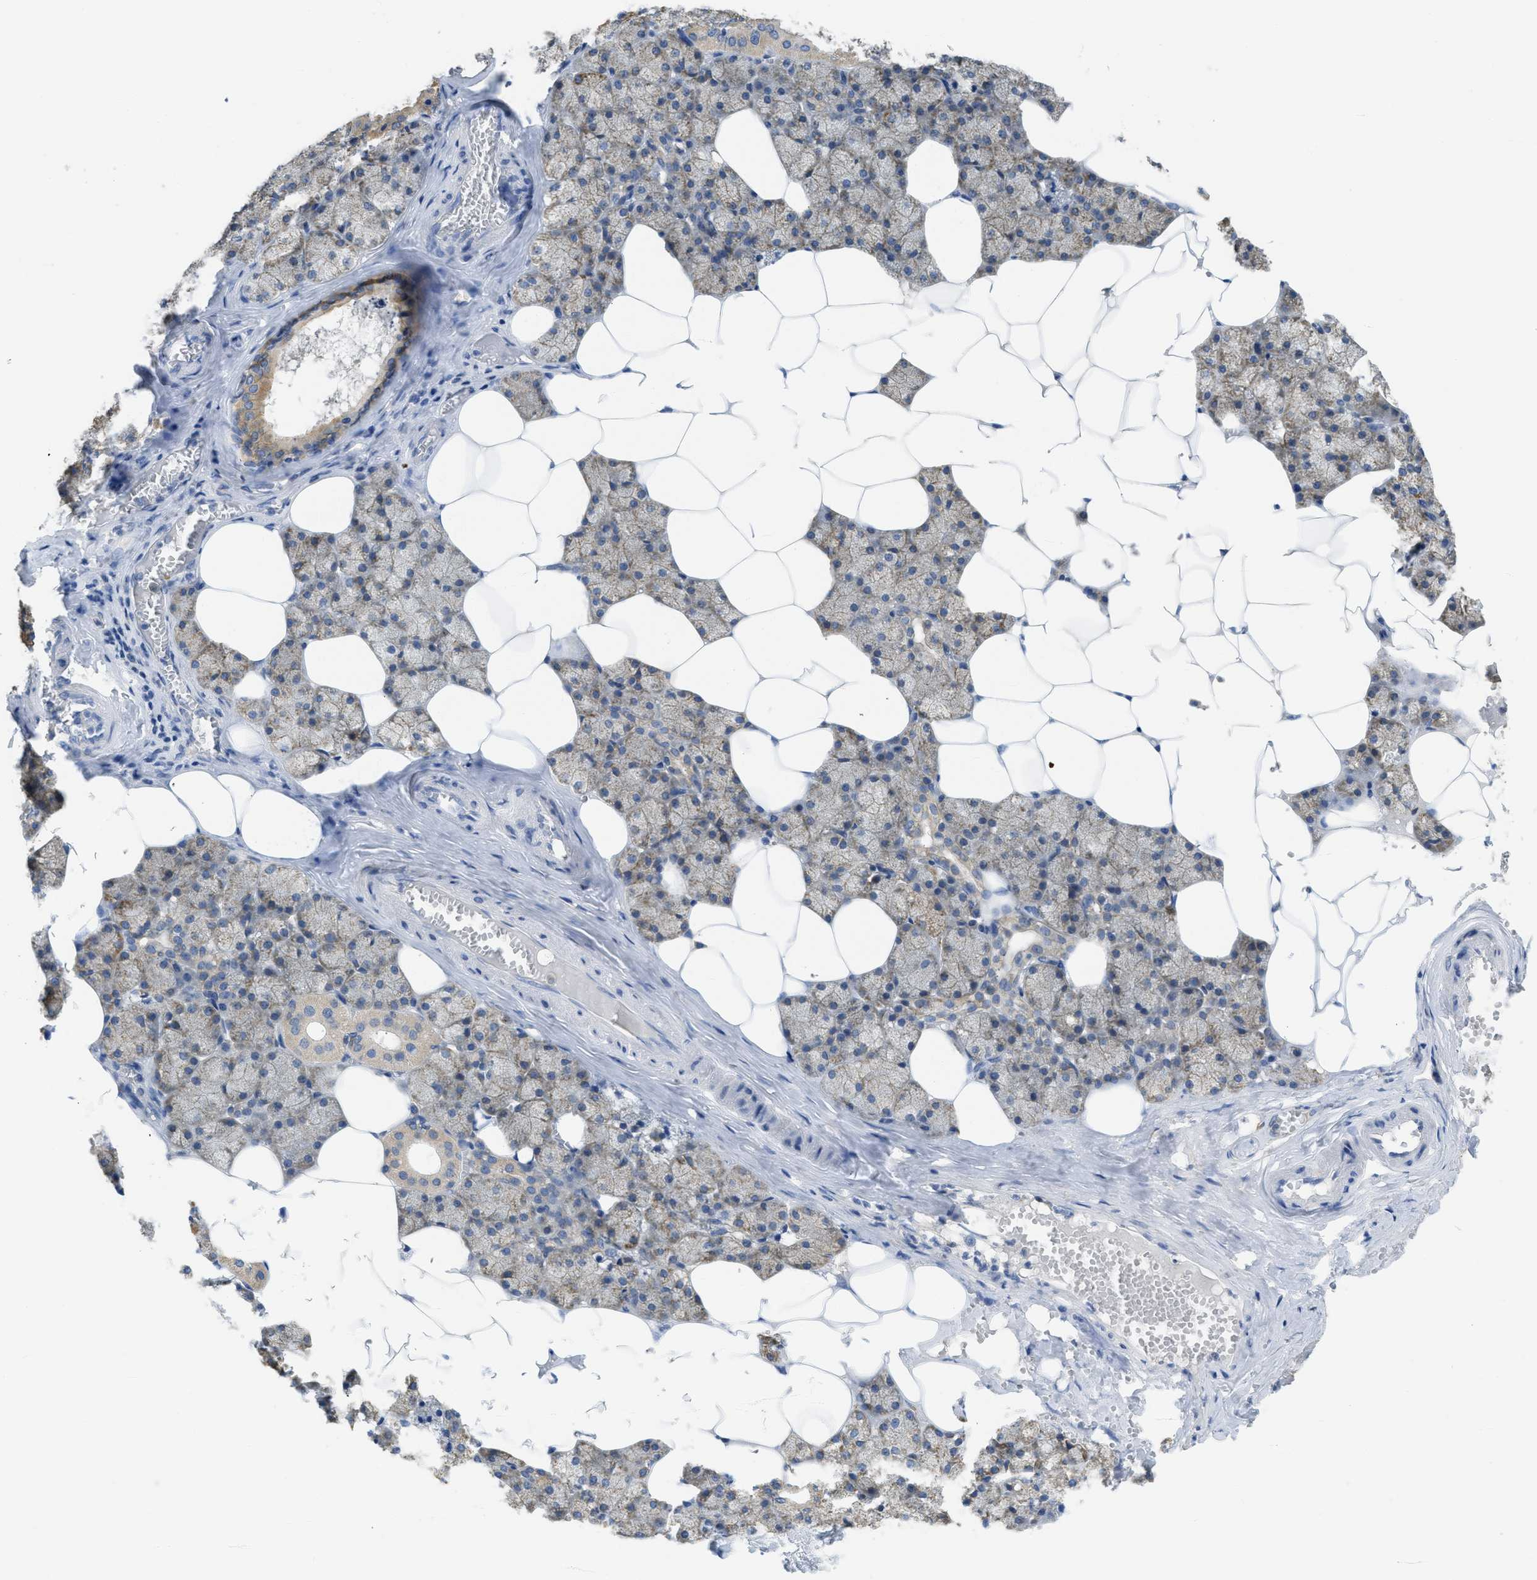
{"staining": {"intensity": "moderate", "quantity": "25%-75%", "location": "cytoplasmic/membranous"}, "tissue": "salivary gland", "cell_type": "Glandular cells", "image_type": "normal", "snomed": [{"axis": "morphology", "description": "Normal tissue, NOS"}, {"axis": "topography", "description": "Salivary gland"}], "caption": "High-power microscopy captured an IHC histopathology image of normal salivary gland, revealing moderate cytoplasmic/membranous expression in approximately 25%-75% of glandular cells. (DAB (3,3'-diaminobenzidine) IHC with brightfield microscopy, high magnification).", "gene": "SFXN2", "patient": {"sex": "male", "age": 62}}